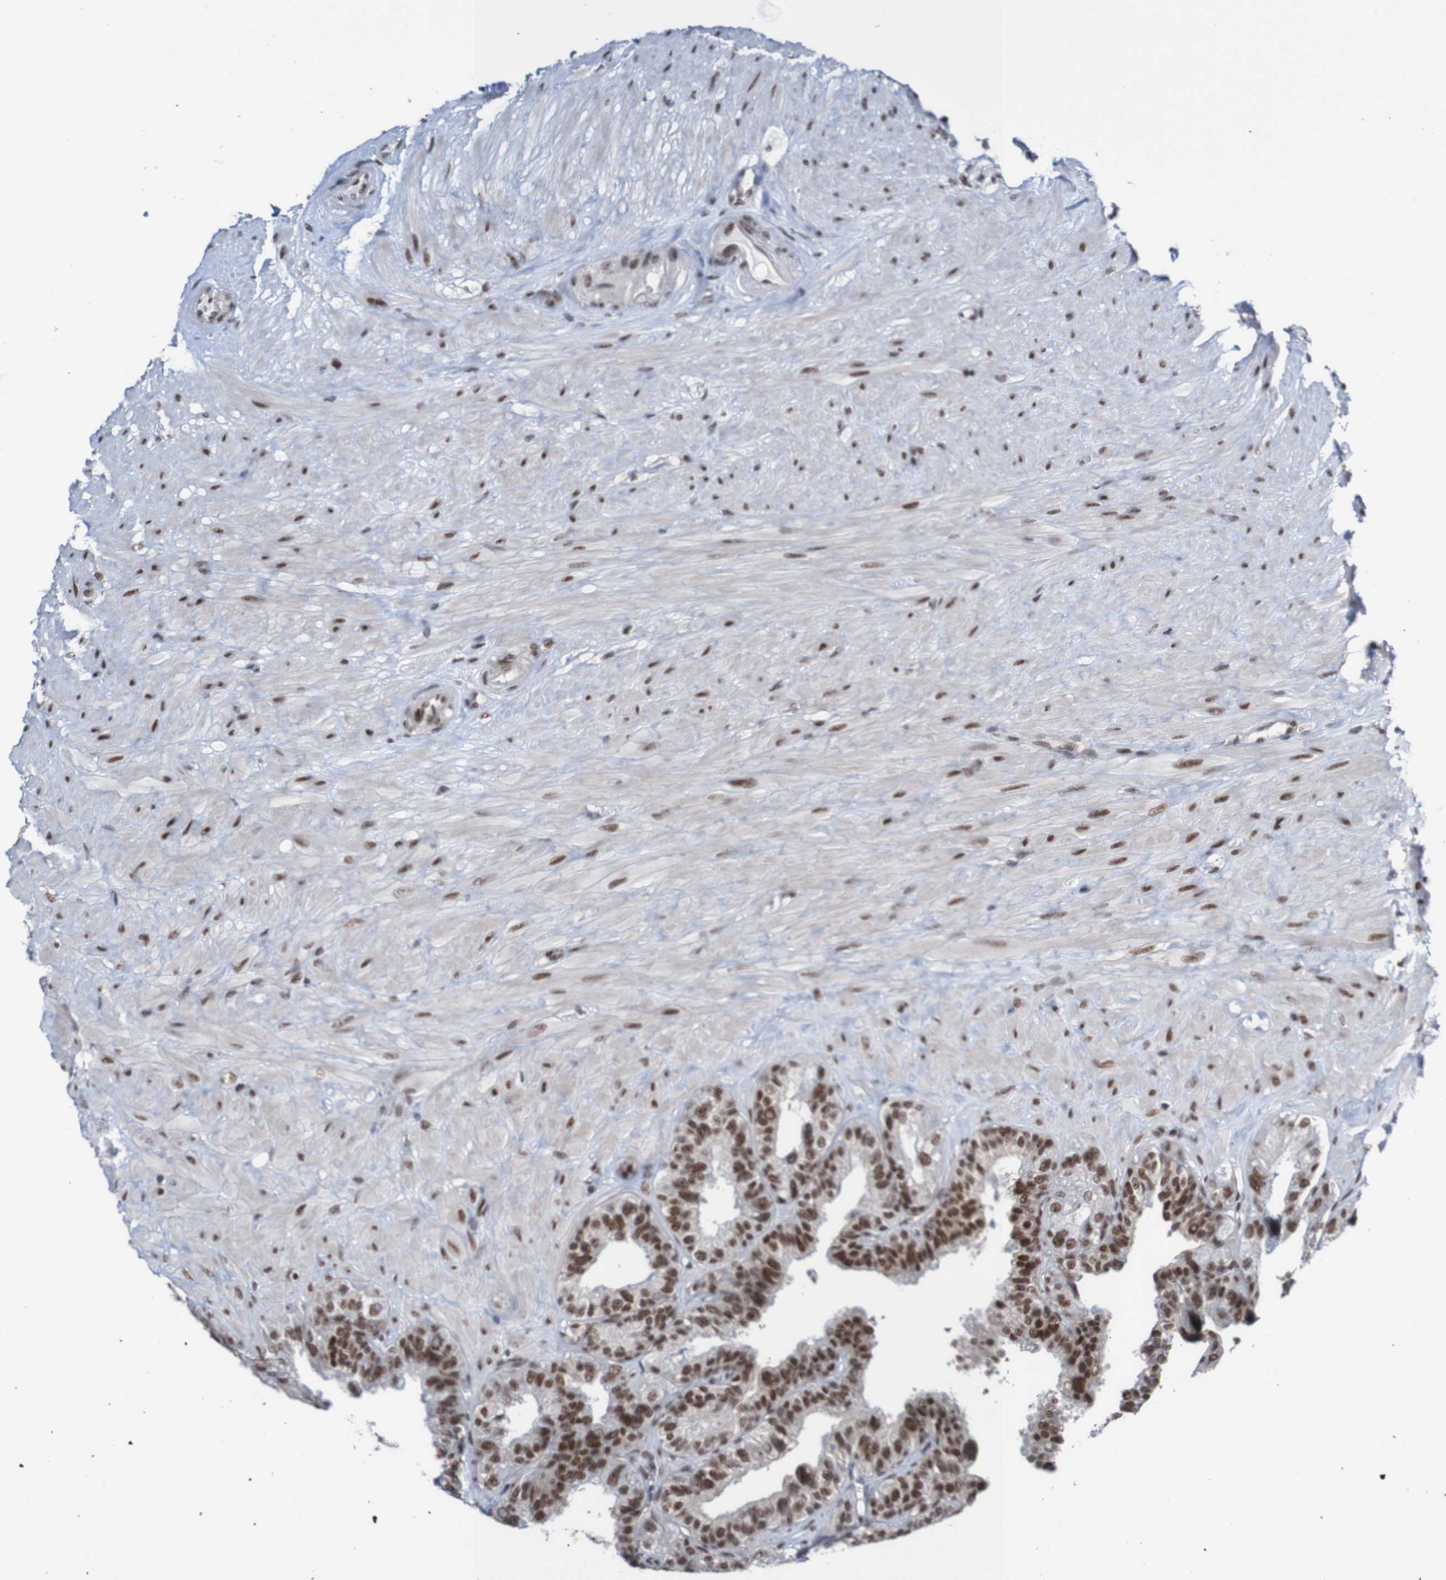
{"staining": {"intensity": "strong", "quantity": ">75%", "location": "nuclear"}, "tissue": "seminal vesicle", "cell_type": "Glandular cells", "image_type": "normal", "snomed": [{"axis": "morphology", "description": "Normal tissue, NOS"}, {"axis": "topography", "description": "Seminal veicle"}], "caption": "A high-resolution photomicrograph shows IHC staining of normal seminal vesicle, which exhibits strong nuclear expression in about >75% of glandular cells.", "gene": "CDC5L", "patient": {"sex": "male", "age": 68}}